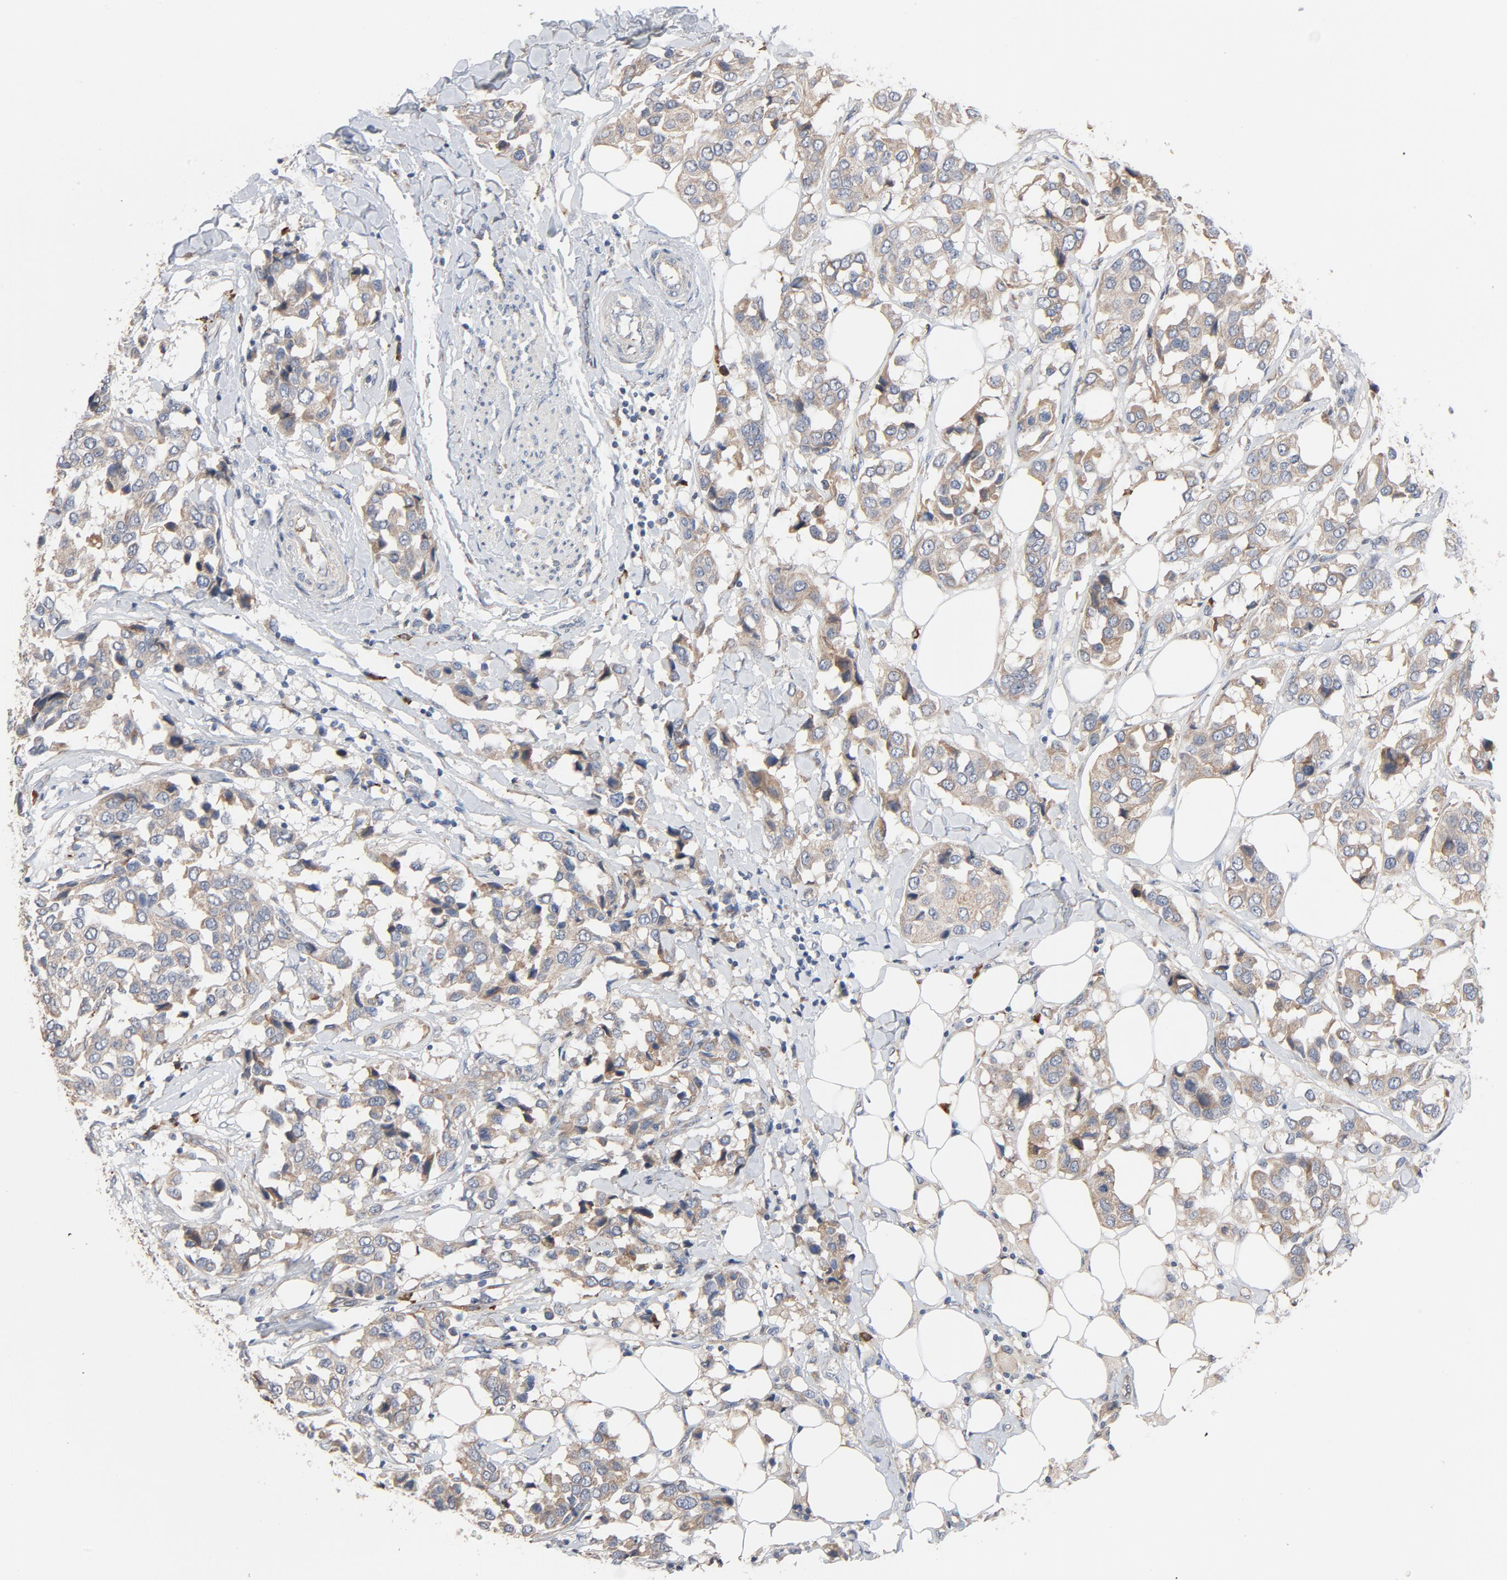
{"staining": {"intensity": "weak", "quantity": "<25%", "location": "cytoplasmic/membranous"}, "tissue": "breast cancer", "cell_type": "Tumor cells", "image_type": "cancer", "snomed": [{"axis": "morphology", "description": "Duct carcinoma"}, {"axis": "topography", "description": "Breast"}], "caption": "High power microscopy photomicrograph of an immunohistochemistry image of breast intraductal carcinoma, revealing no significant expression in tumor cells.", "gene": "TLR4", "patient": {"sex": "female", "age": 80}}